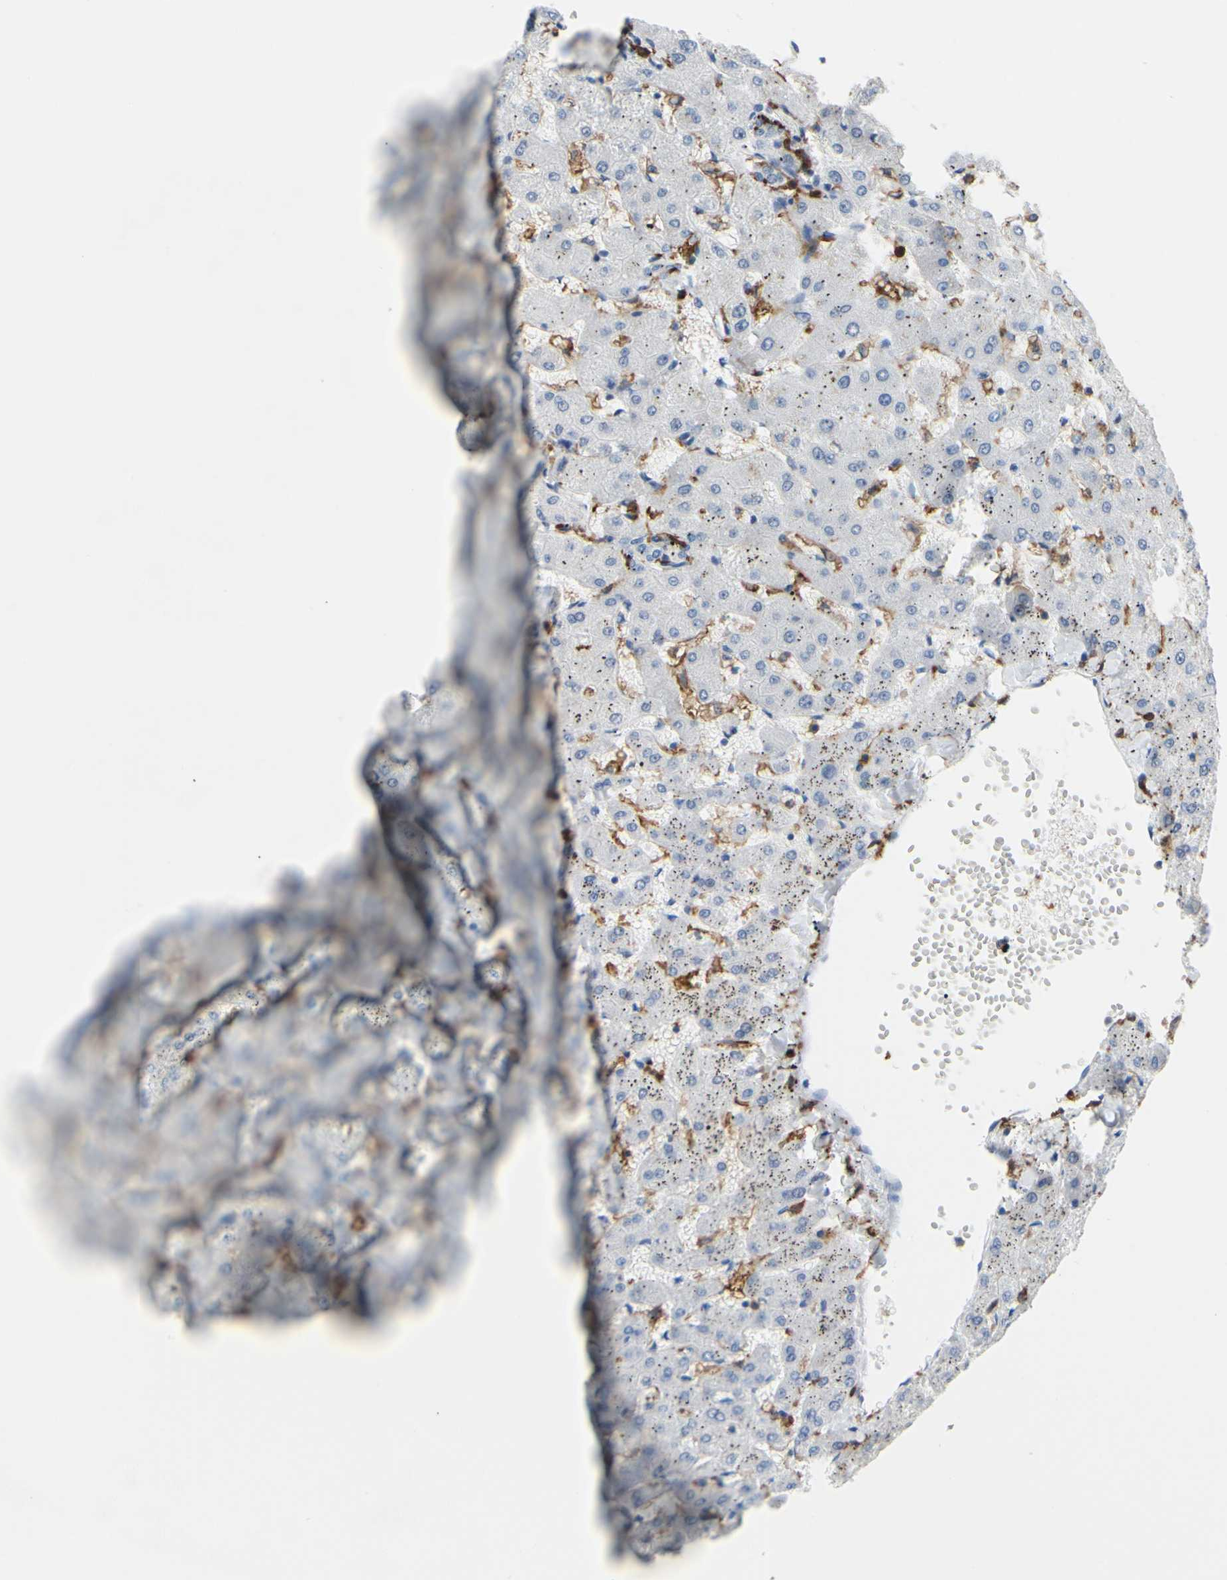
{"staining": {"intensity": "negative", "quantity": "none", "location": "none"}, "tissue": "liver", "cell_type": "Cholangiocytes", "image_type": "normal", "snomed": [{"axis": "morphology", "description": "Normal tissue, NOS"}, {"axis": "topography", "description": "Liver"}], "caption": "IHC image of benign liver: liver stained with DAB (3,3'-diaminobenzidine) reveals no significant protein expression in cholangiocytes. (Immunohistochemistry, brightfield microscopy, high magnification).", "gene": "FCGR2A", "patient": {"sex": "female", "age": 63}}